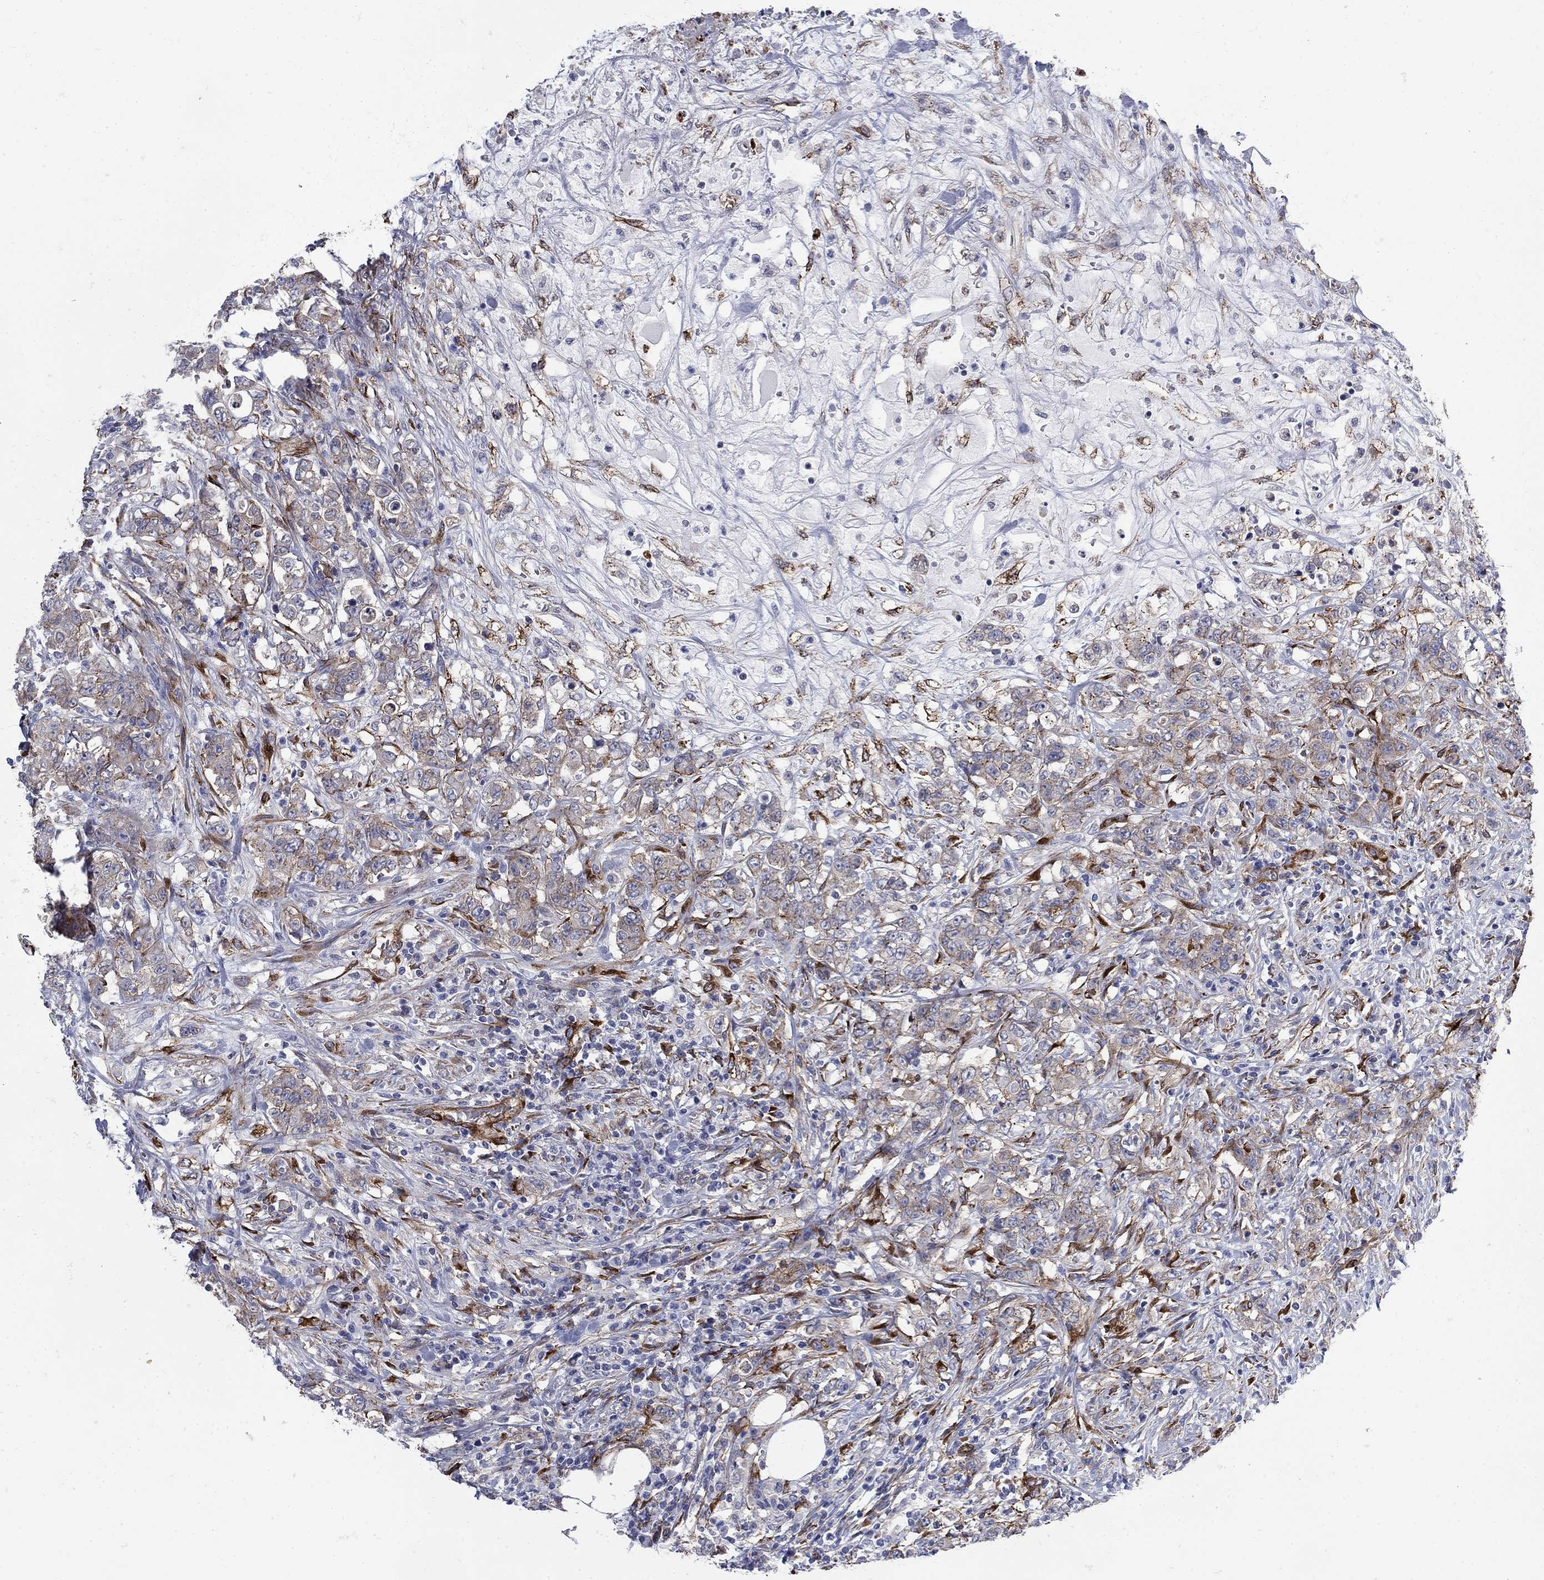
{"staining": {"intensity": "moderate", "quantity": "<25%", "location": "cytoplasmic/membranous"}, "tissue": "colorectal cancer", "cell_type": "Tumor cells", "image_type": "cancer", "snomed": [{"axis": "morphology", "description": "Adenocarcinoma, NOS"}, {"axis": "topography", "description": "Colon"}], "caption": "Brown immunohistochemical staining in adenocarcinoma (colorectal) displays moderate cytoplasmic/membranous expression in about <25% of tumor cells.", "gene": "SEPTIN8", "patient": {"sex": "female", "age": 48}}